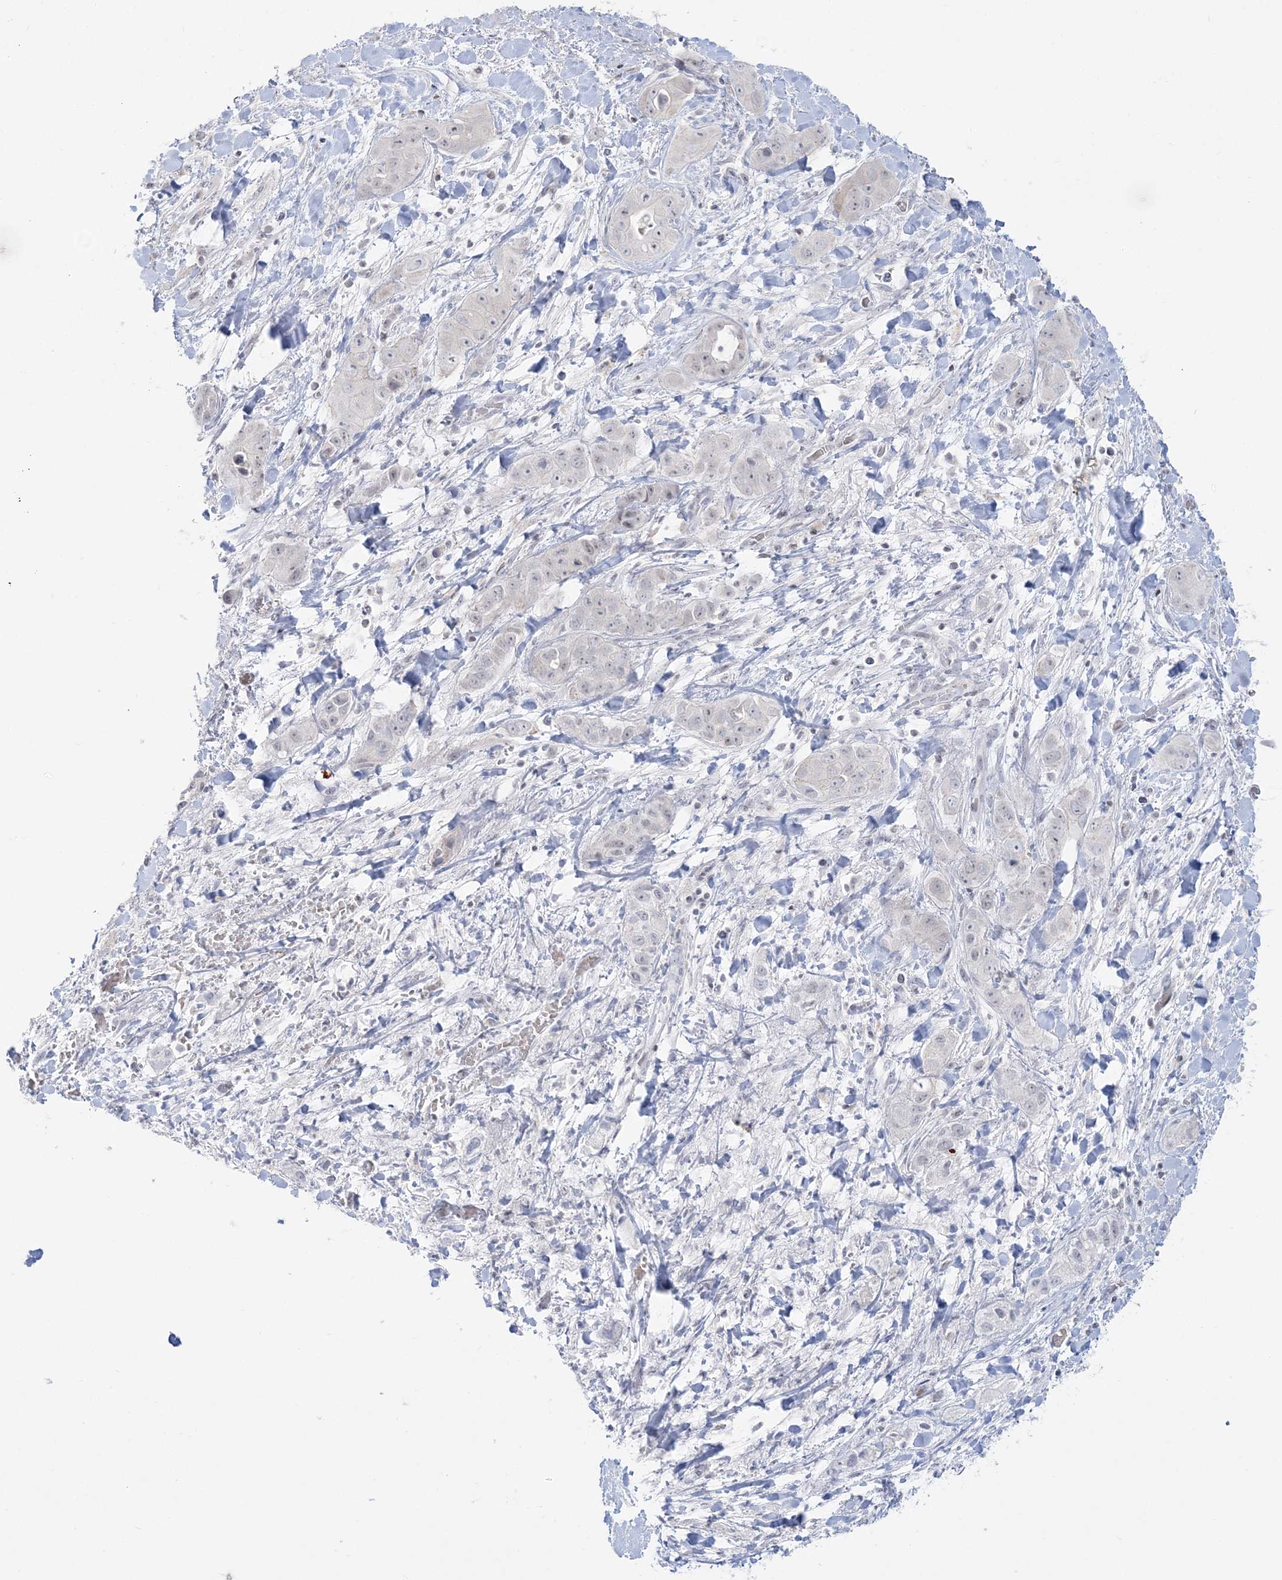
{"staining": {"intensity": "negative", "quantity": "none", "location": "none"}, "tissue": "liver cancer", "cell_type": "Tumor cells", "image_type": "cancer", "snomed": [{"axis": "morphology", "description": "Cholangiocarcinoma"}, {"axis": "topography", "description": "Liver"}], "caption": "Liver cholangiocarcinoma was stained to show a protein in brown. There is no significant staining in tumor cells. (DAB (3,3'-diaminobenzidine) IHC visualized using brightfield microscopy, high magnification).", "gene": "SH3BP4", "patient": {"sex": "female", "age": 52}}